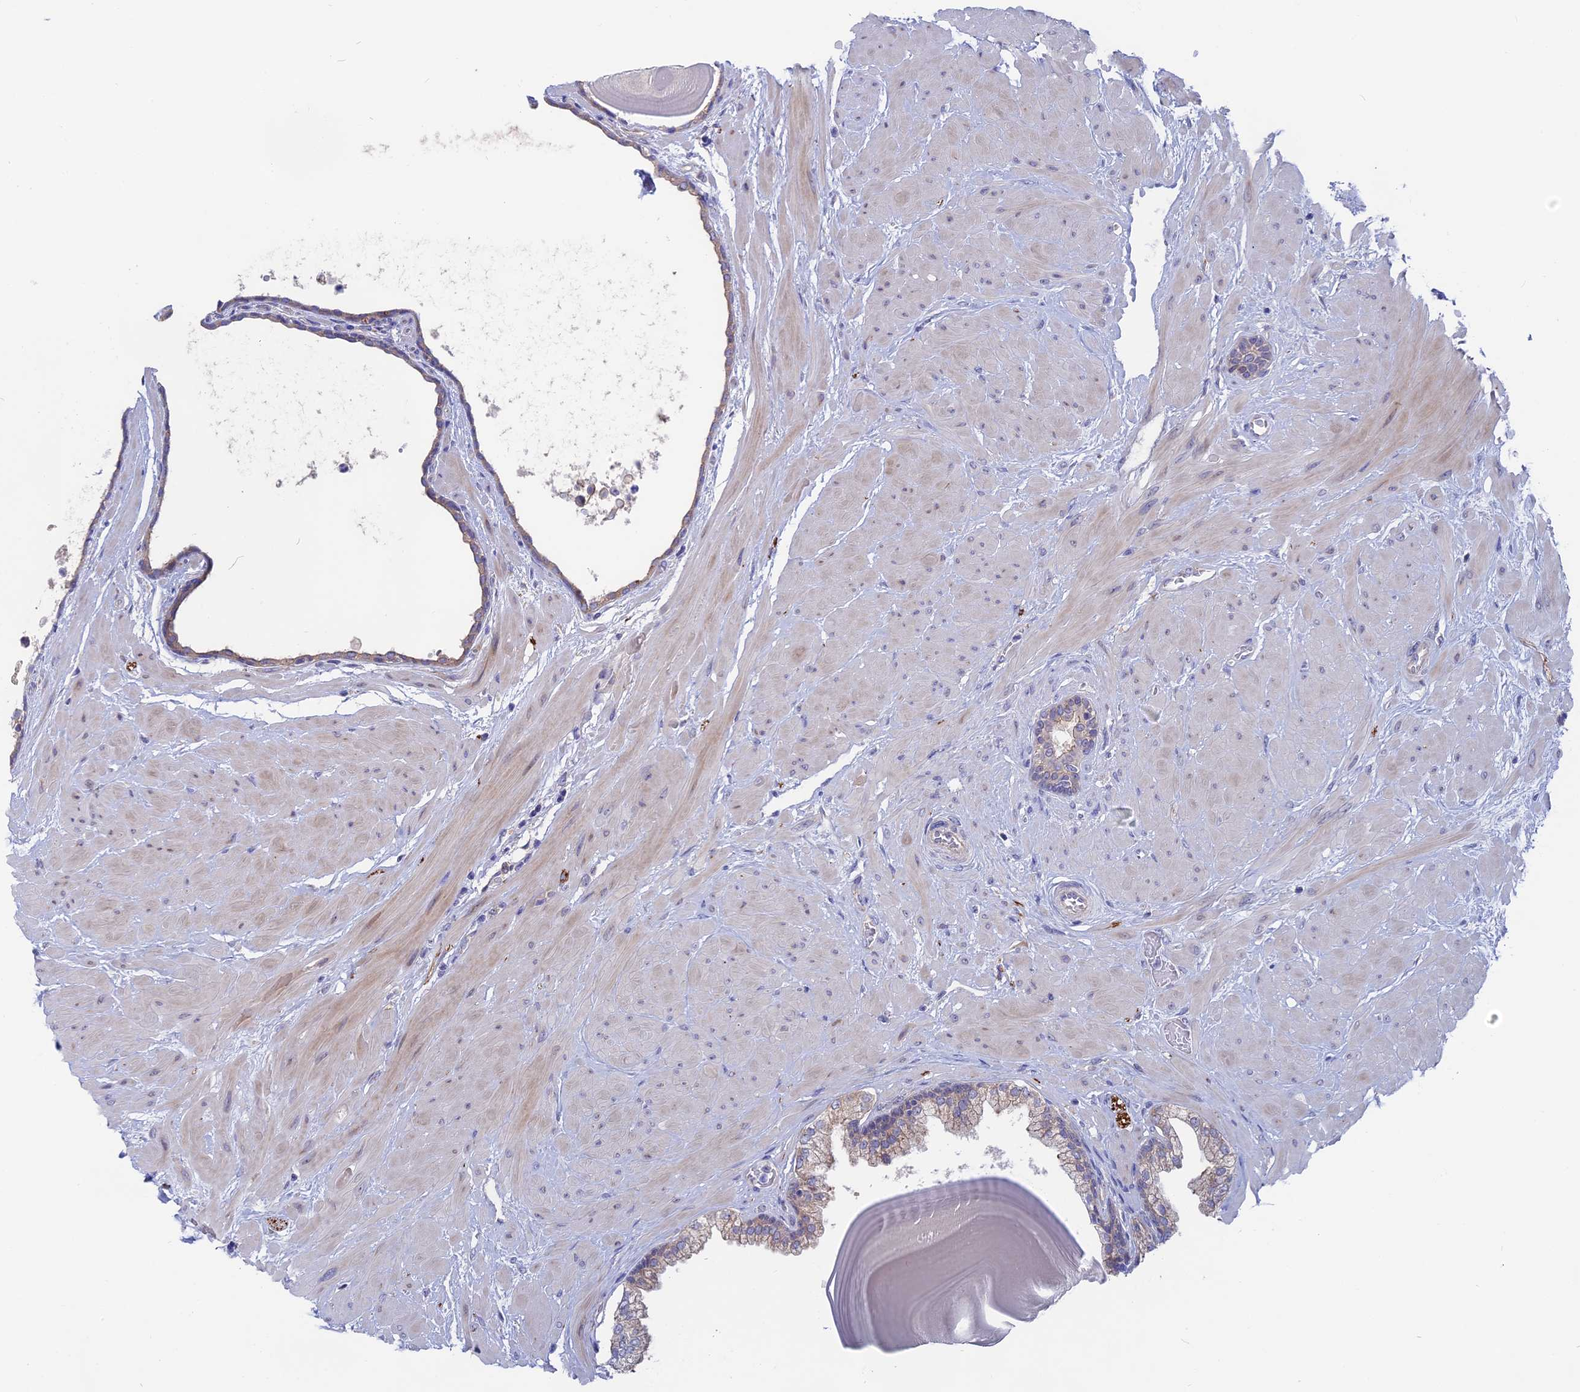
{"staining": {"intensity": "moderate", "quantity": "<25%", "location": "cytoplasmic/membranous"}, "tissue": "prostate", "cell_type": "Glandular cells", "image_type": "normal", "snomed": [{"axis": "morphology", "description": "Normal tissue, NOS"}, {"axis": "topography", "description": "Prostate"}], "caption": "A micrograph showing moderate cytoplasmic/membranous expression in about <25% of glandular cells in normal prostate, as visualized by brown immunohistochemical staining.", "gene": "TENT4B", "patient": {"sex": "male", "age": 48}}